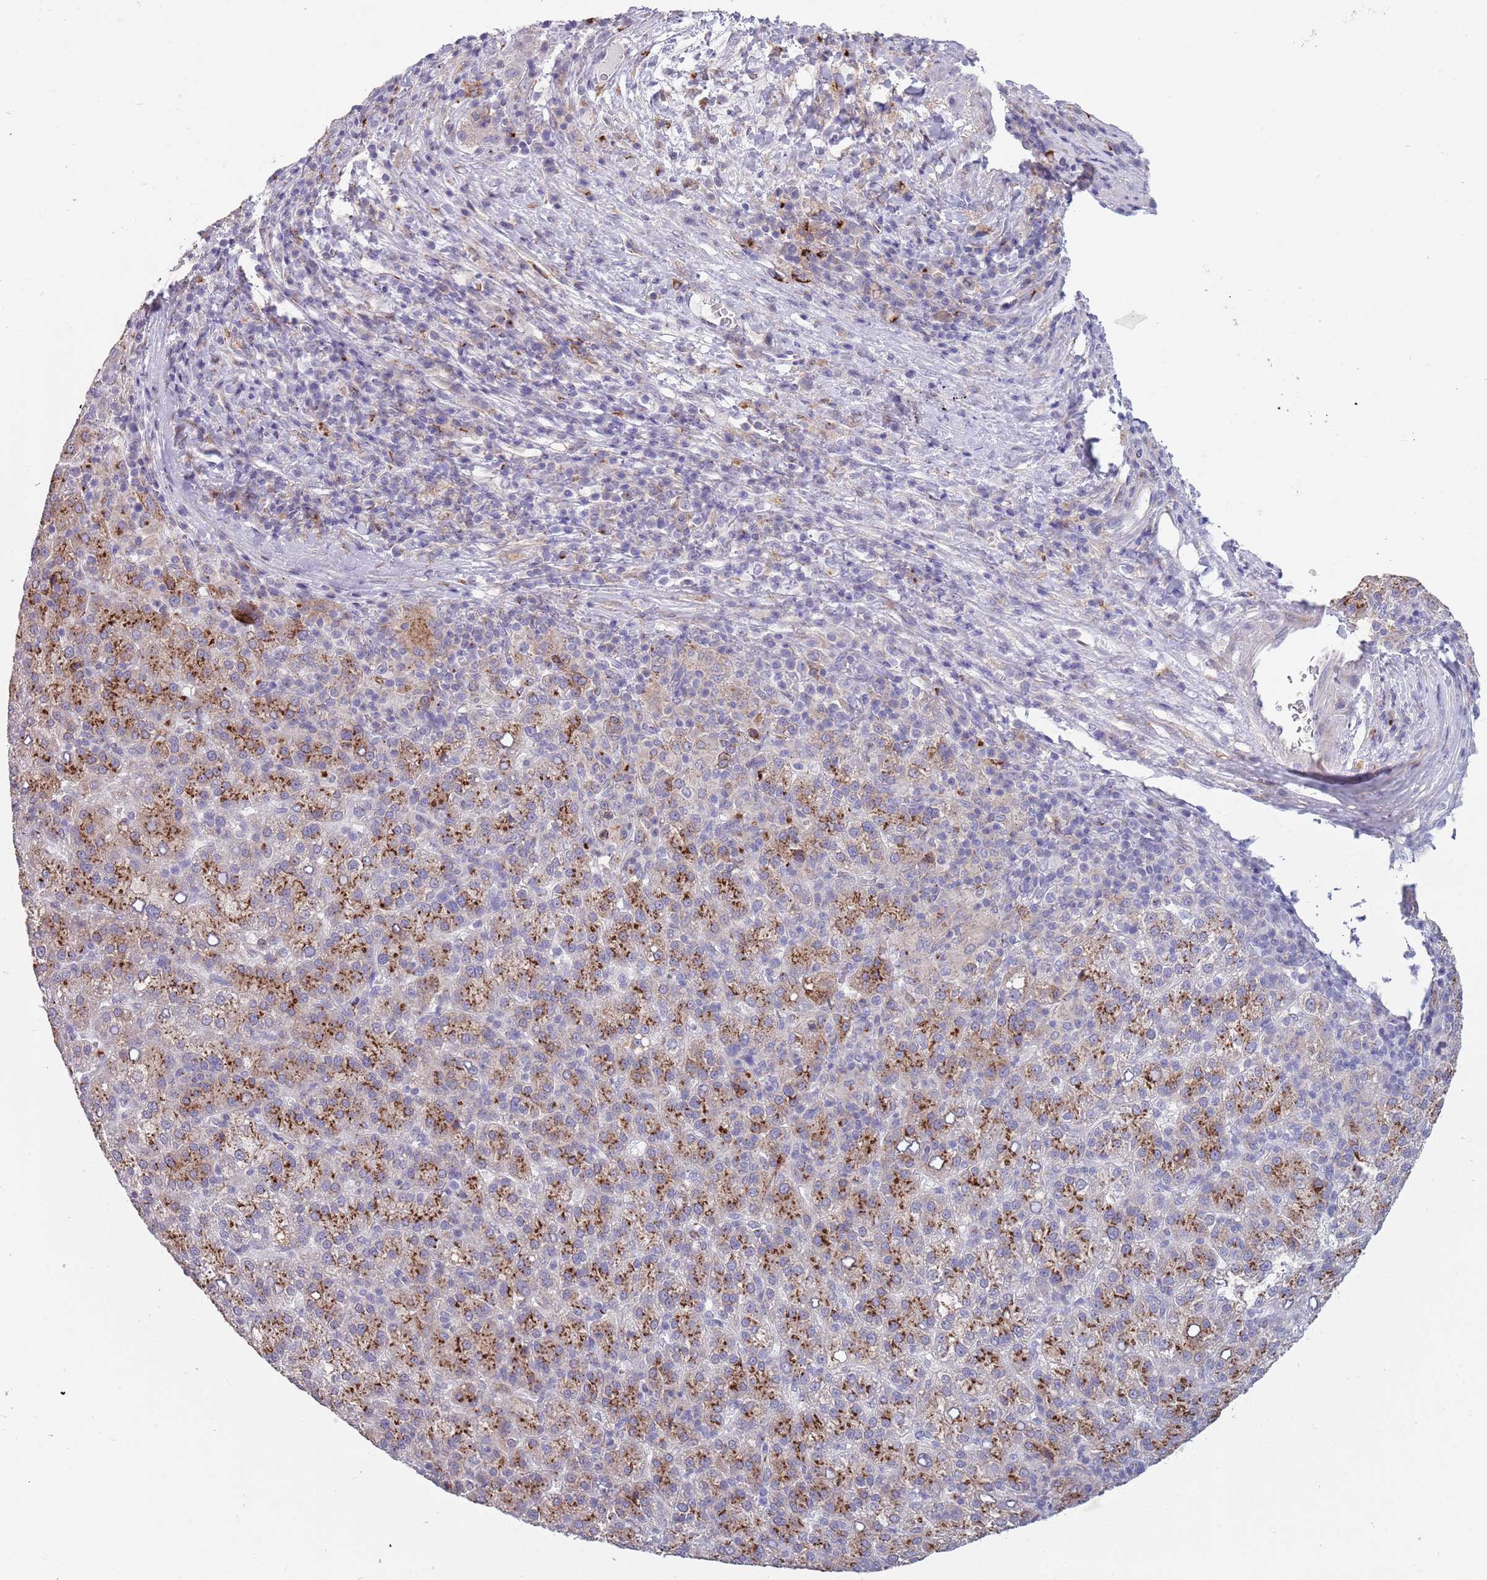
{"staining": {"intensity": "strong", "quantity": "25%-75%", "location": "cytoplasmic/membranous"}, "tissue": "liver cancer", "cell_type": "Tumor cells", "image_type": "cancer", "snomed": [{"axis": "morphology", "description": "Carcinoma, Hepatocellular, NOS"}, {"axis": "topography", "description": "Liver"}], "caption": "Immunohistochemistry of human liver cancer reveals high levels of strong cytoplasmic/membranous expression in approximately 25%-75% of tumor cells.", "gene": "ACSBG1", "patient": {"sex": "female", "age": 58}}